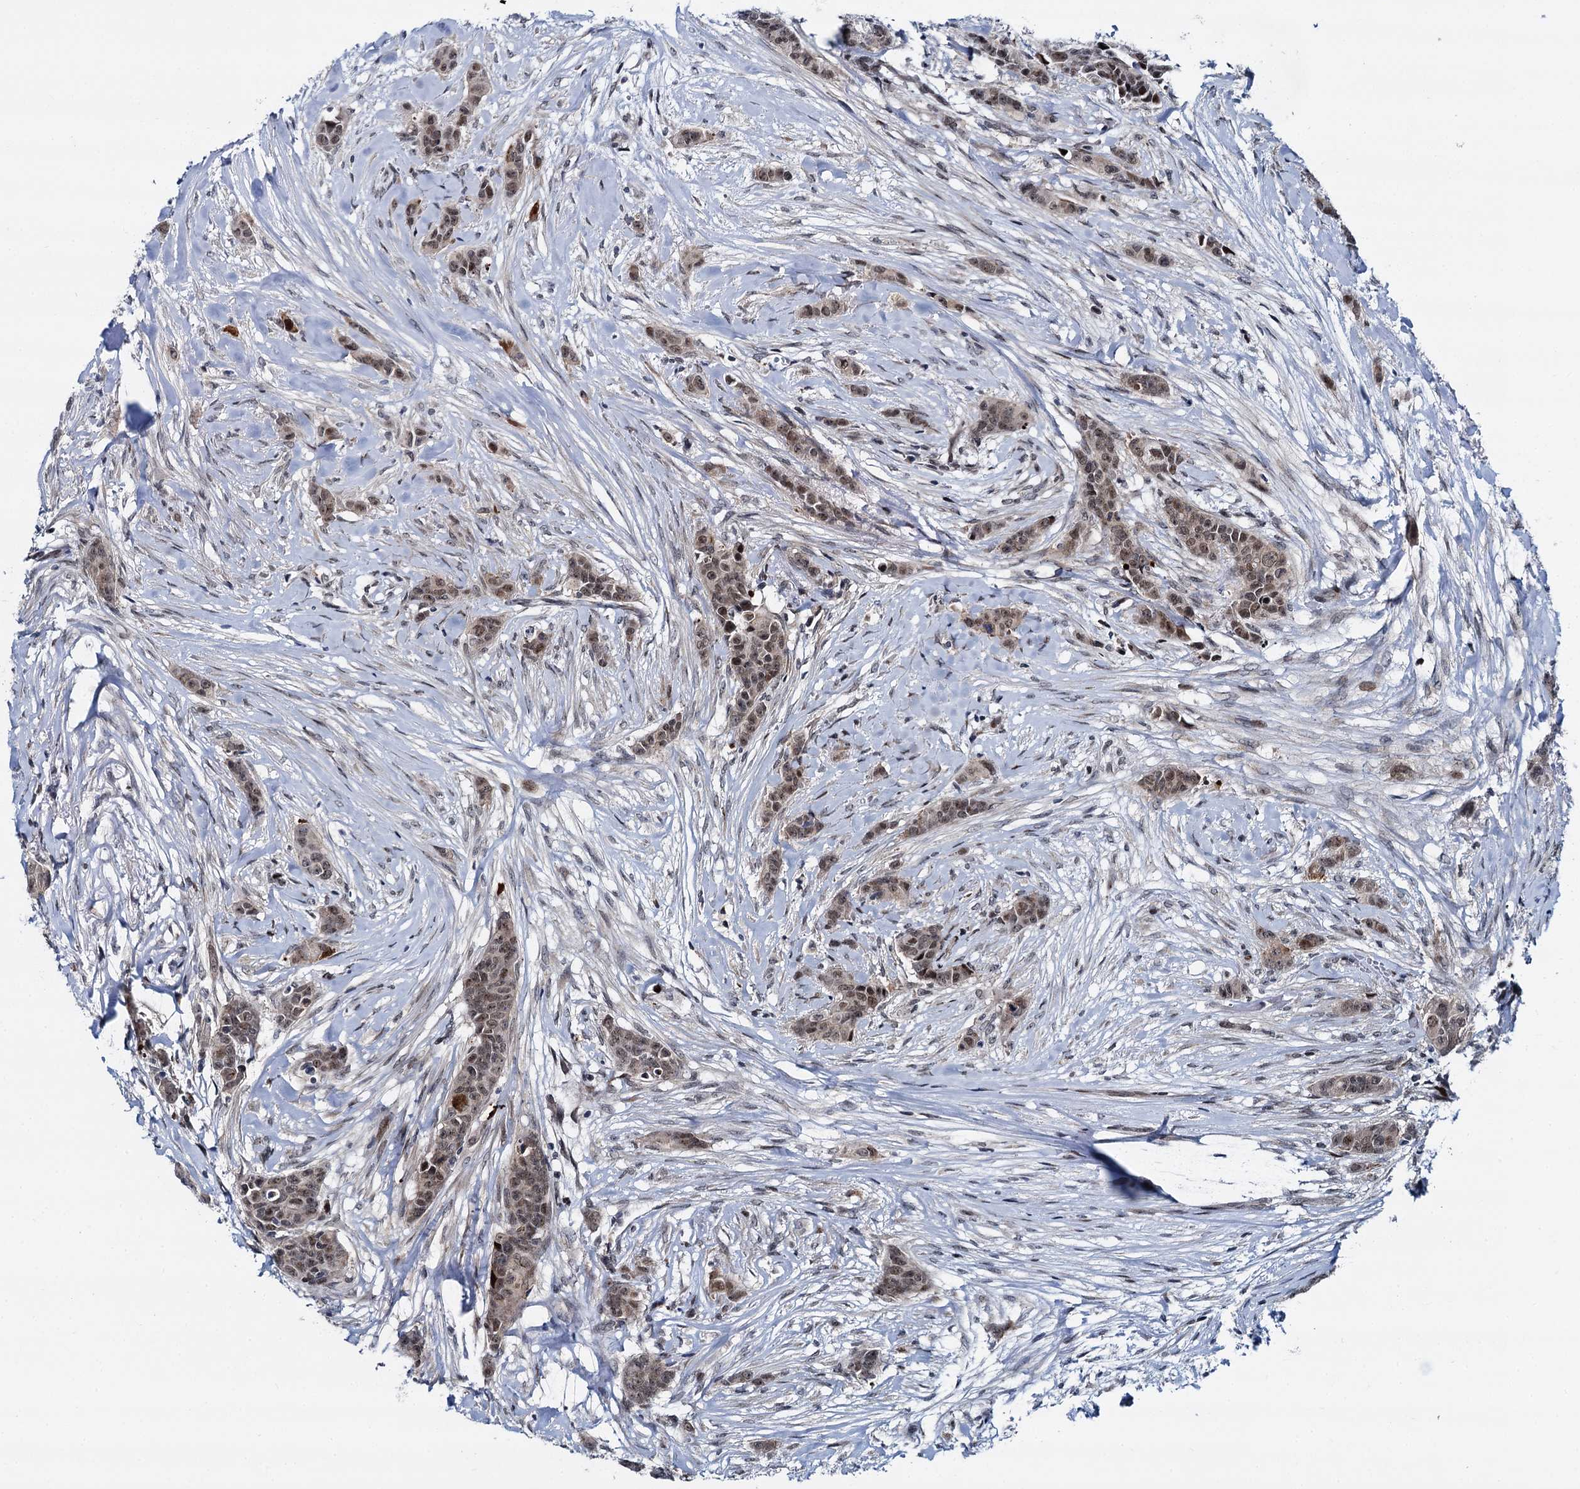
{"staining": {"intensity": "moderate", "quantity": ">75%", "location": "nuclear"}, "tissue": "breast cancer", "cell_type": "Tumor cells", "image_type": "cancer", "snomed": [{"axis": "morphology", "description": "Duct carcinoma"}, {"axis": "topography", "description": "Breast"}], "caption": "Protein expression analysis of human breast infiltrating ductal carcinoma reveals moderate nuclear staining in about >75% of tumor cells. The protein is shown in brown color, while the nuclei are stained blue.", "gene": "RUFY2", "patient": {"sex": "female", "age": 40}}